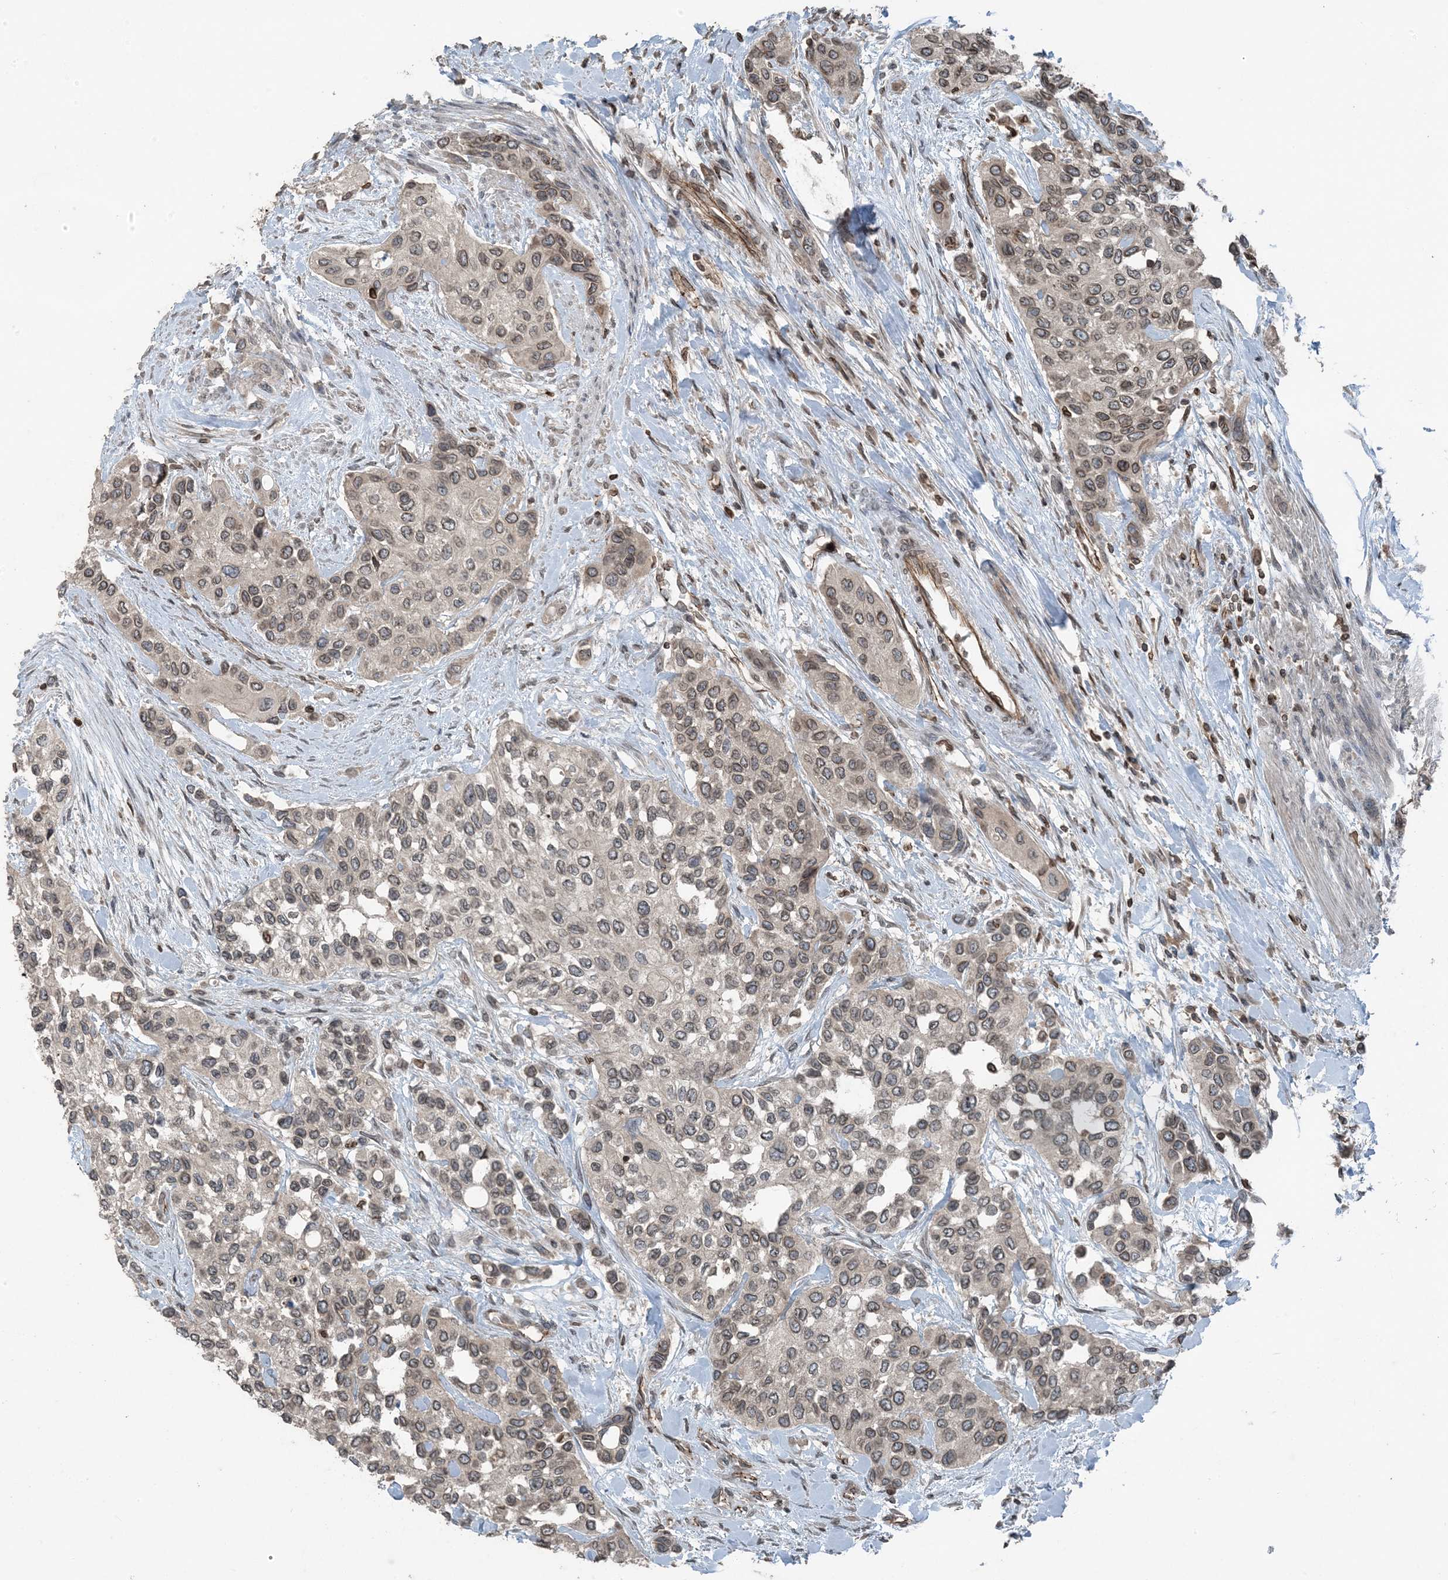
{"staining": {"intensity": "moderate", "quantity": "25%-75%", "location": "cytoplasmic/membranous,nuclear"}, "tissue": "urothelial cancer", "cell_type": "Tumor cells", "image_type": "cancer", "snomed": [{"axis": "morphology", "description": "Normal tissue, NOS"}, {"axis": "morphology", "description": "Urothelial carcinoma, High grade"}, {"axis": "topography", "description": "Vascular tissue"}, {"axis": "topography", "description": "Urinary bladder"}], "caption": "An immunohistochemistry photomicrograph of tumor tissue is shown. Protein staining in brown highlights moderate cytoplasmic/membranous and nuclear positivity in high-grade urothelial carcinoma within tumor cells. The staining was performed using DAB, with brown indicating positive protein expression. Nuclei are stained blue with hematoxylin.", "gene": "ZFAND2B", "patient": {"sex": "female", "age": 56}}